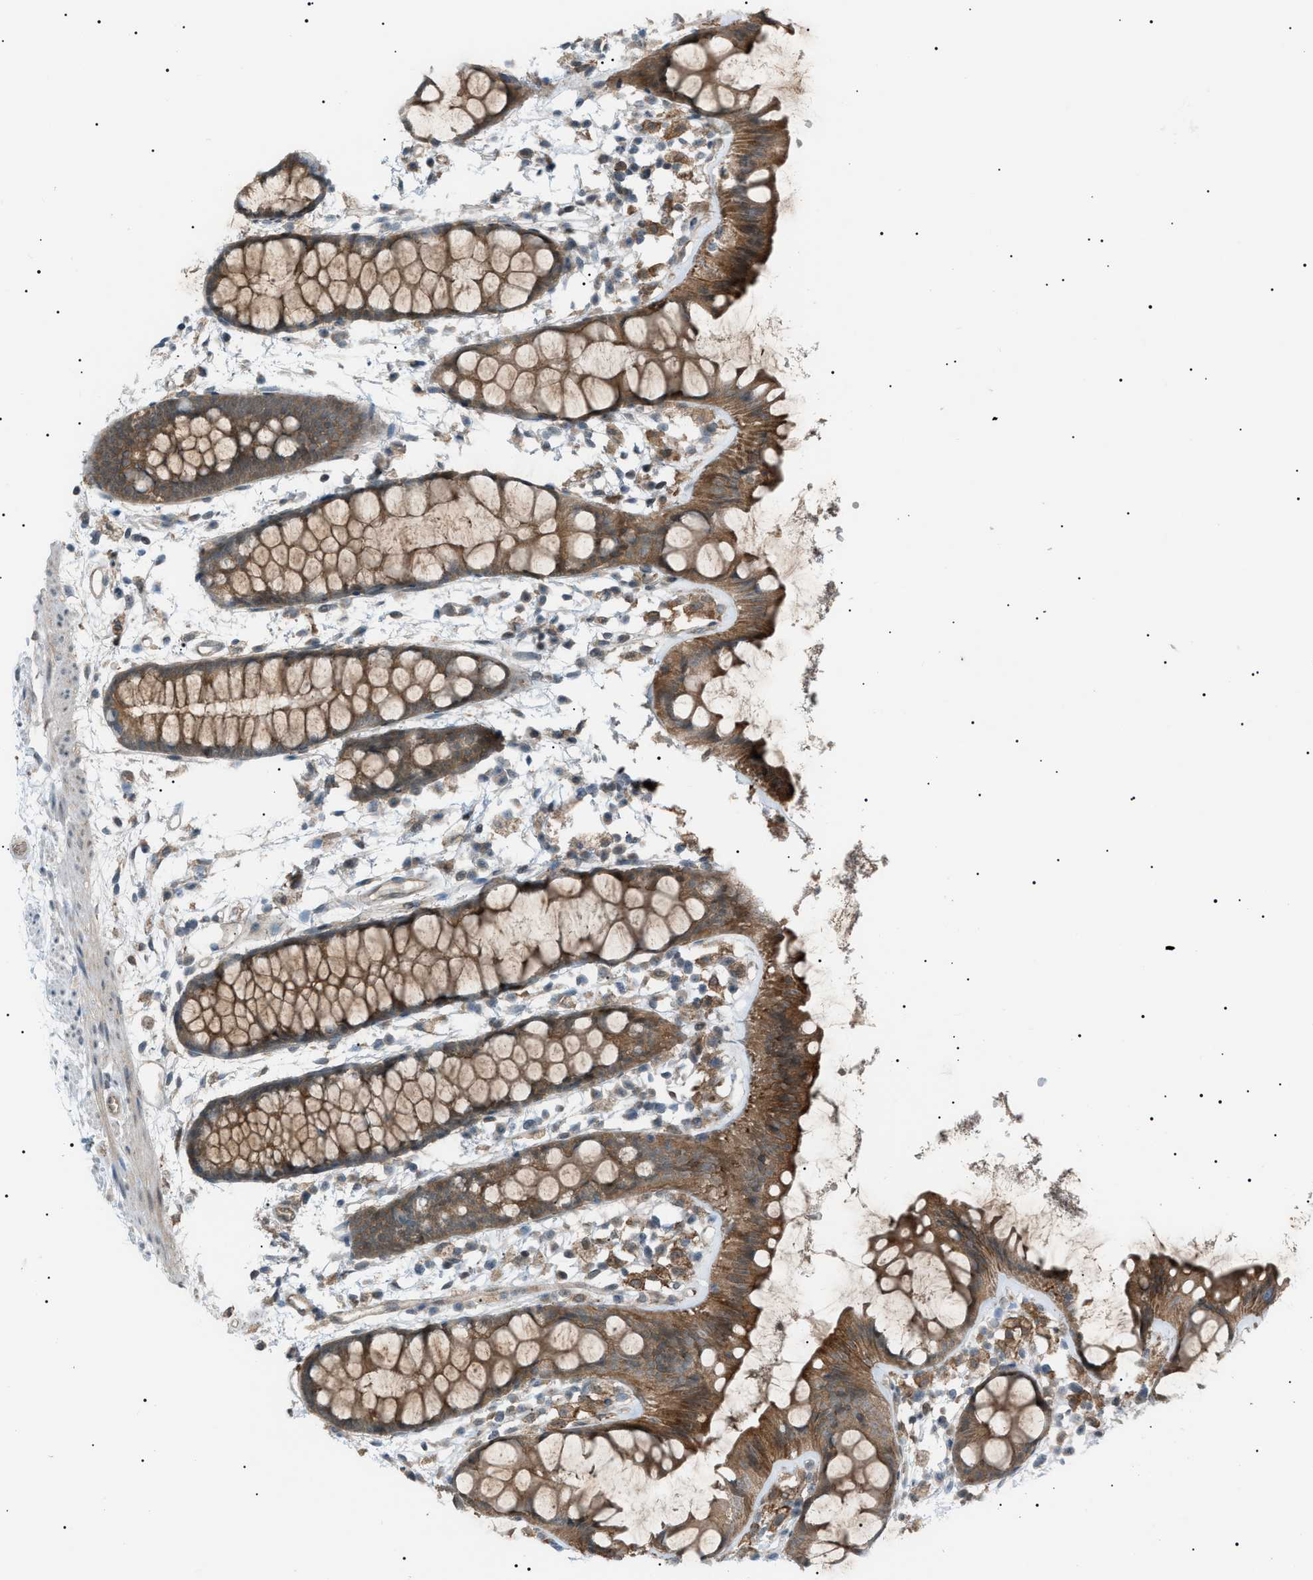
{"staining": {"intensity": "moderate", "quantity": ">75%", "location": "cytoplasmic/membranous"}, "tissue": "rectum", "cell_type": "Glandular cells", "image_type": "normal", "snomed": [{"axis": "morphology", "description": "Normal tissue, NOS"}, {"axis": "topography", "description": "Rectum"}], "caption": "The photomicrograph displays immunohistochemical staining of benign rectum. There is moderate cytoplasmic/membranous staining is identified in approximately >75% of glandular cells. The staining was performed using DAB (3,3'-diaminobenzidine), with brown indicating positive protein expression. Nuclei are stained blue with hematoxylin.", "gene": "LPIN2", "patient": {"sex": "female", "age": 66}}